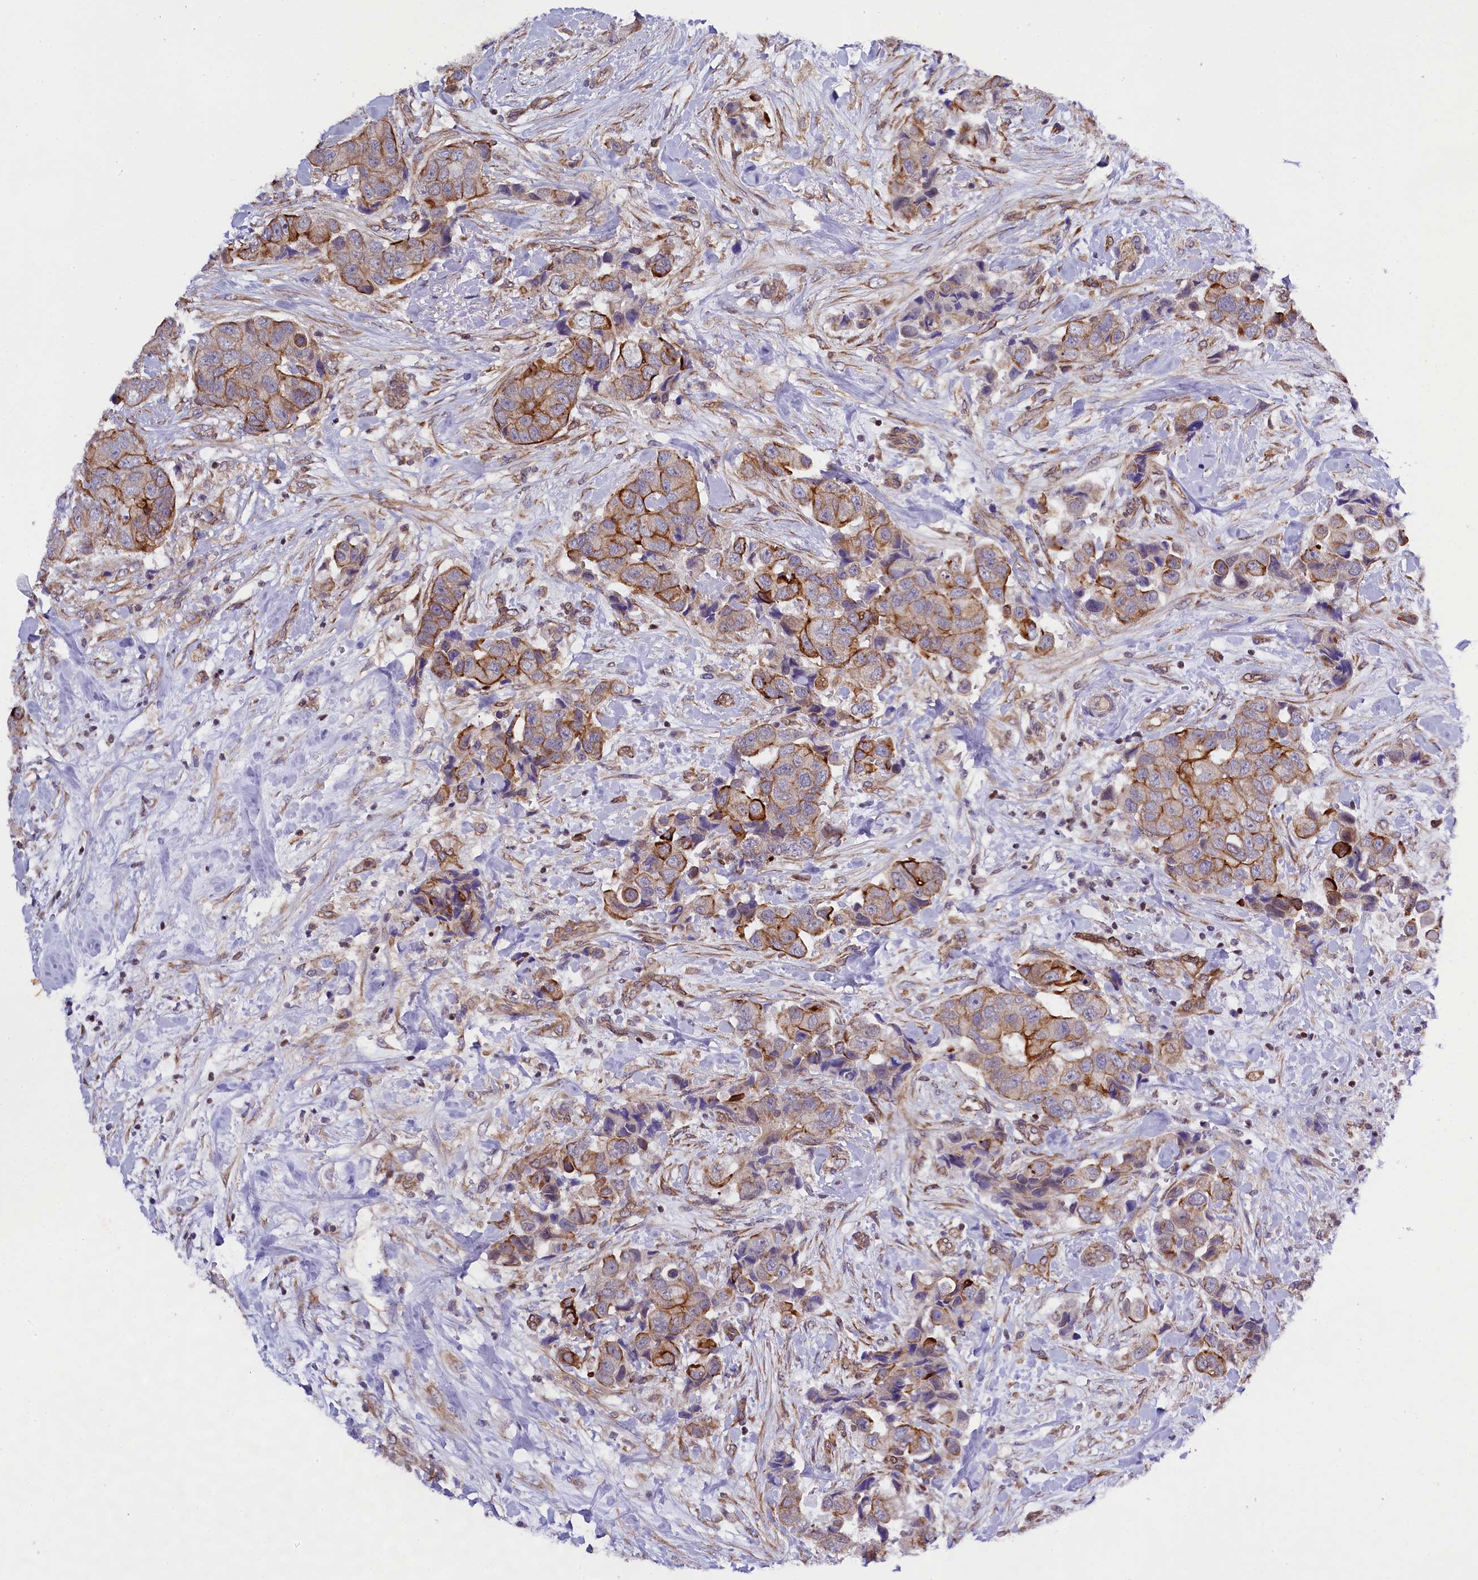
{"staining": {"intensity": "moderate", "quantity": "25%-75%", "location": "cytoplasmic/membranous"}, "tissue": "breast cancer", "cell_type": "Tumor cells", "image_type": "cancer", "snomed": [{"axis": "morphology", "description": "Normal tissue, NOS"}, {"axis": "morphology", "description": "Duct carcinoma"}, {"axis": "topography", "description": "Breast"}], "caption": "Human breast cancer (invasive ductal carcinoma) stained for a protein (brown) displays moderate cytoplasmic/membranous positive staining in approximately 25%-75% of tumor cells.", "gene": "SP4", "patient": {"sex": "female", "age": 62}}